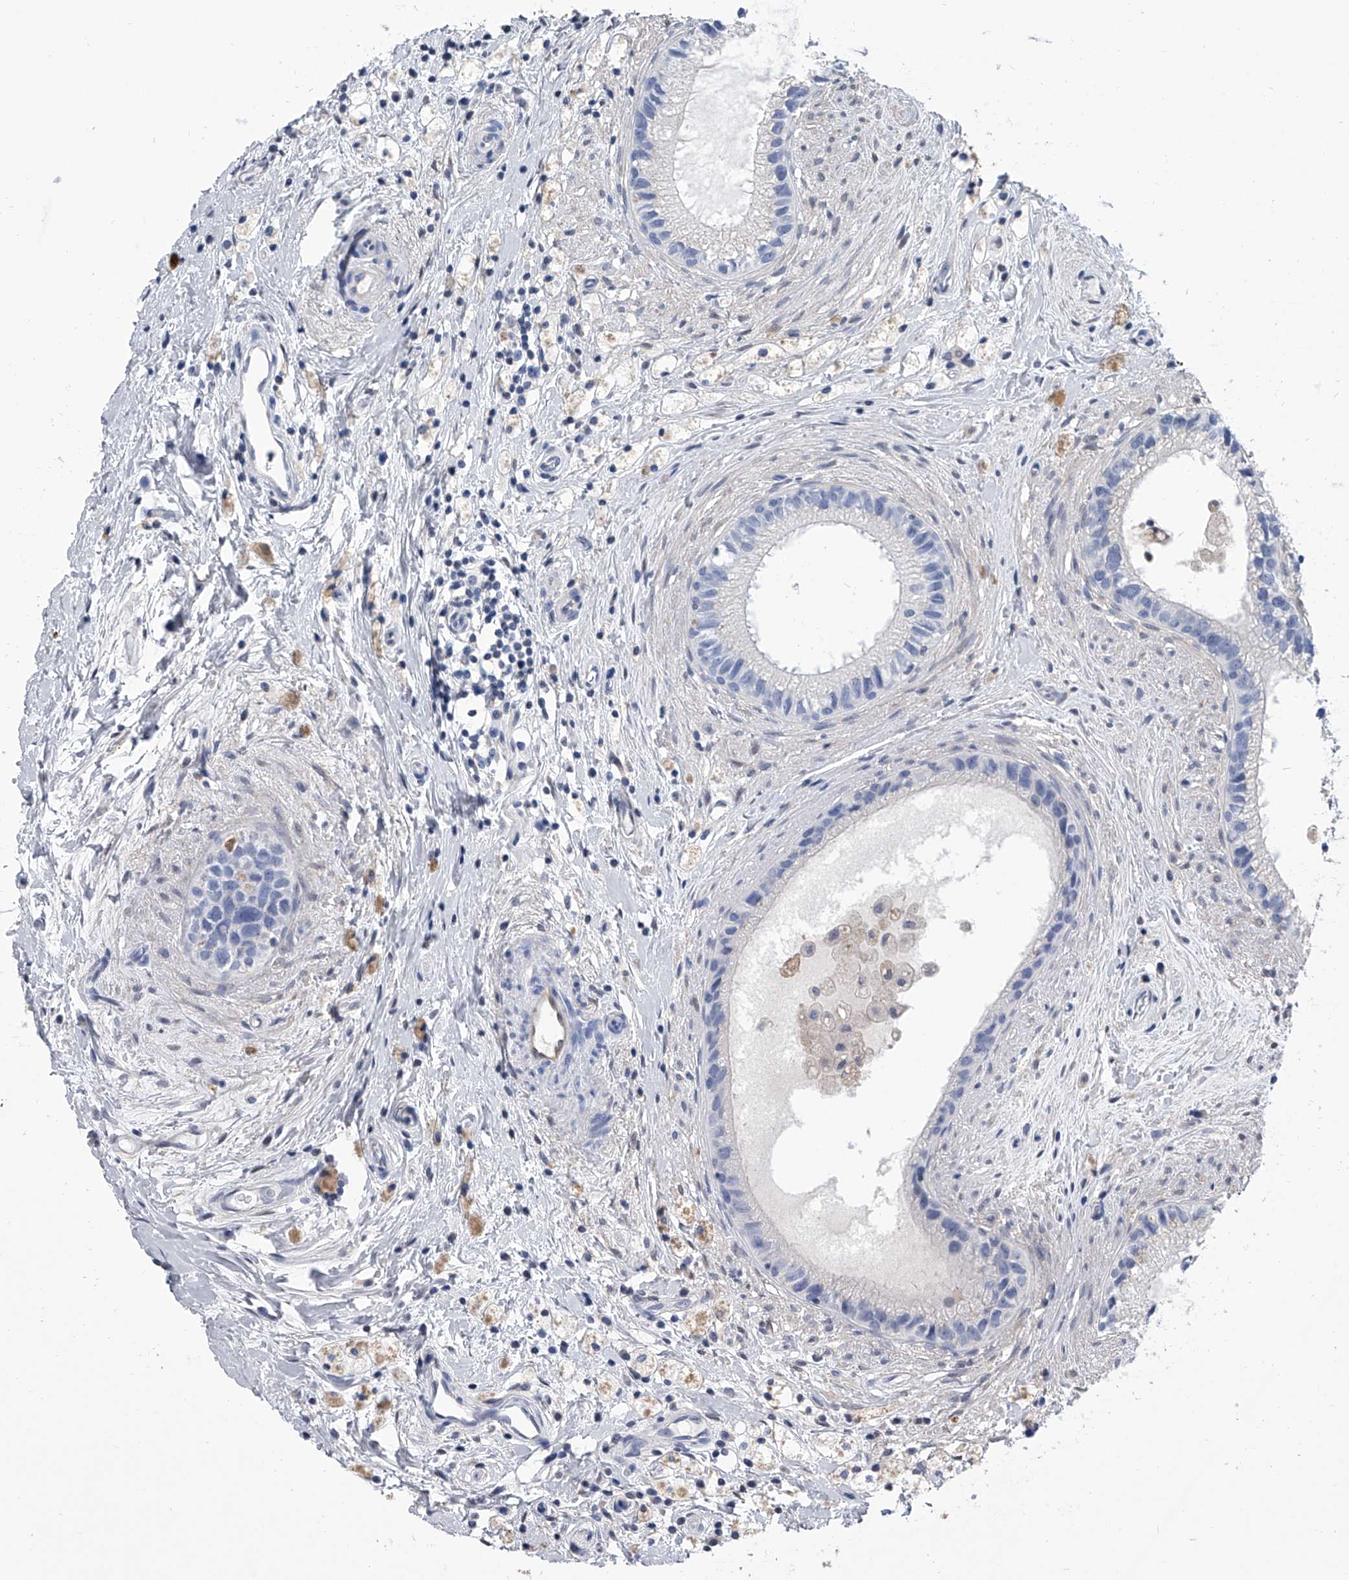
{"staining": {"intensity": "negative", "quantity": "none", "location": "none"}, "tissue": "epididymis", "cell_type": "Glandular cells", "image_type": "normal", "snomed": [{"axis": "morphology", "description": "Normal tissue, NOS"}, {"axis": "topography", "description": "Epididymis"}], "caption": "High power microscopy histopathology image of an immunohistochemistry image of benign epididymis, revealing no significant positivity in glandular cells.", "gene": "SERPINB9", "patient": {"sex": "male", "age": 80}}